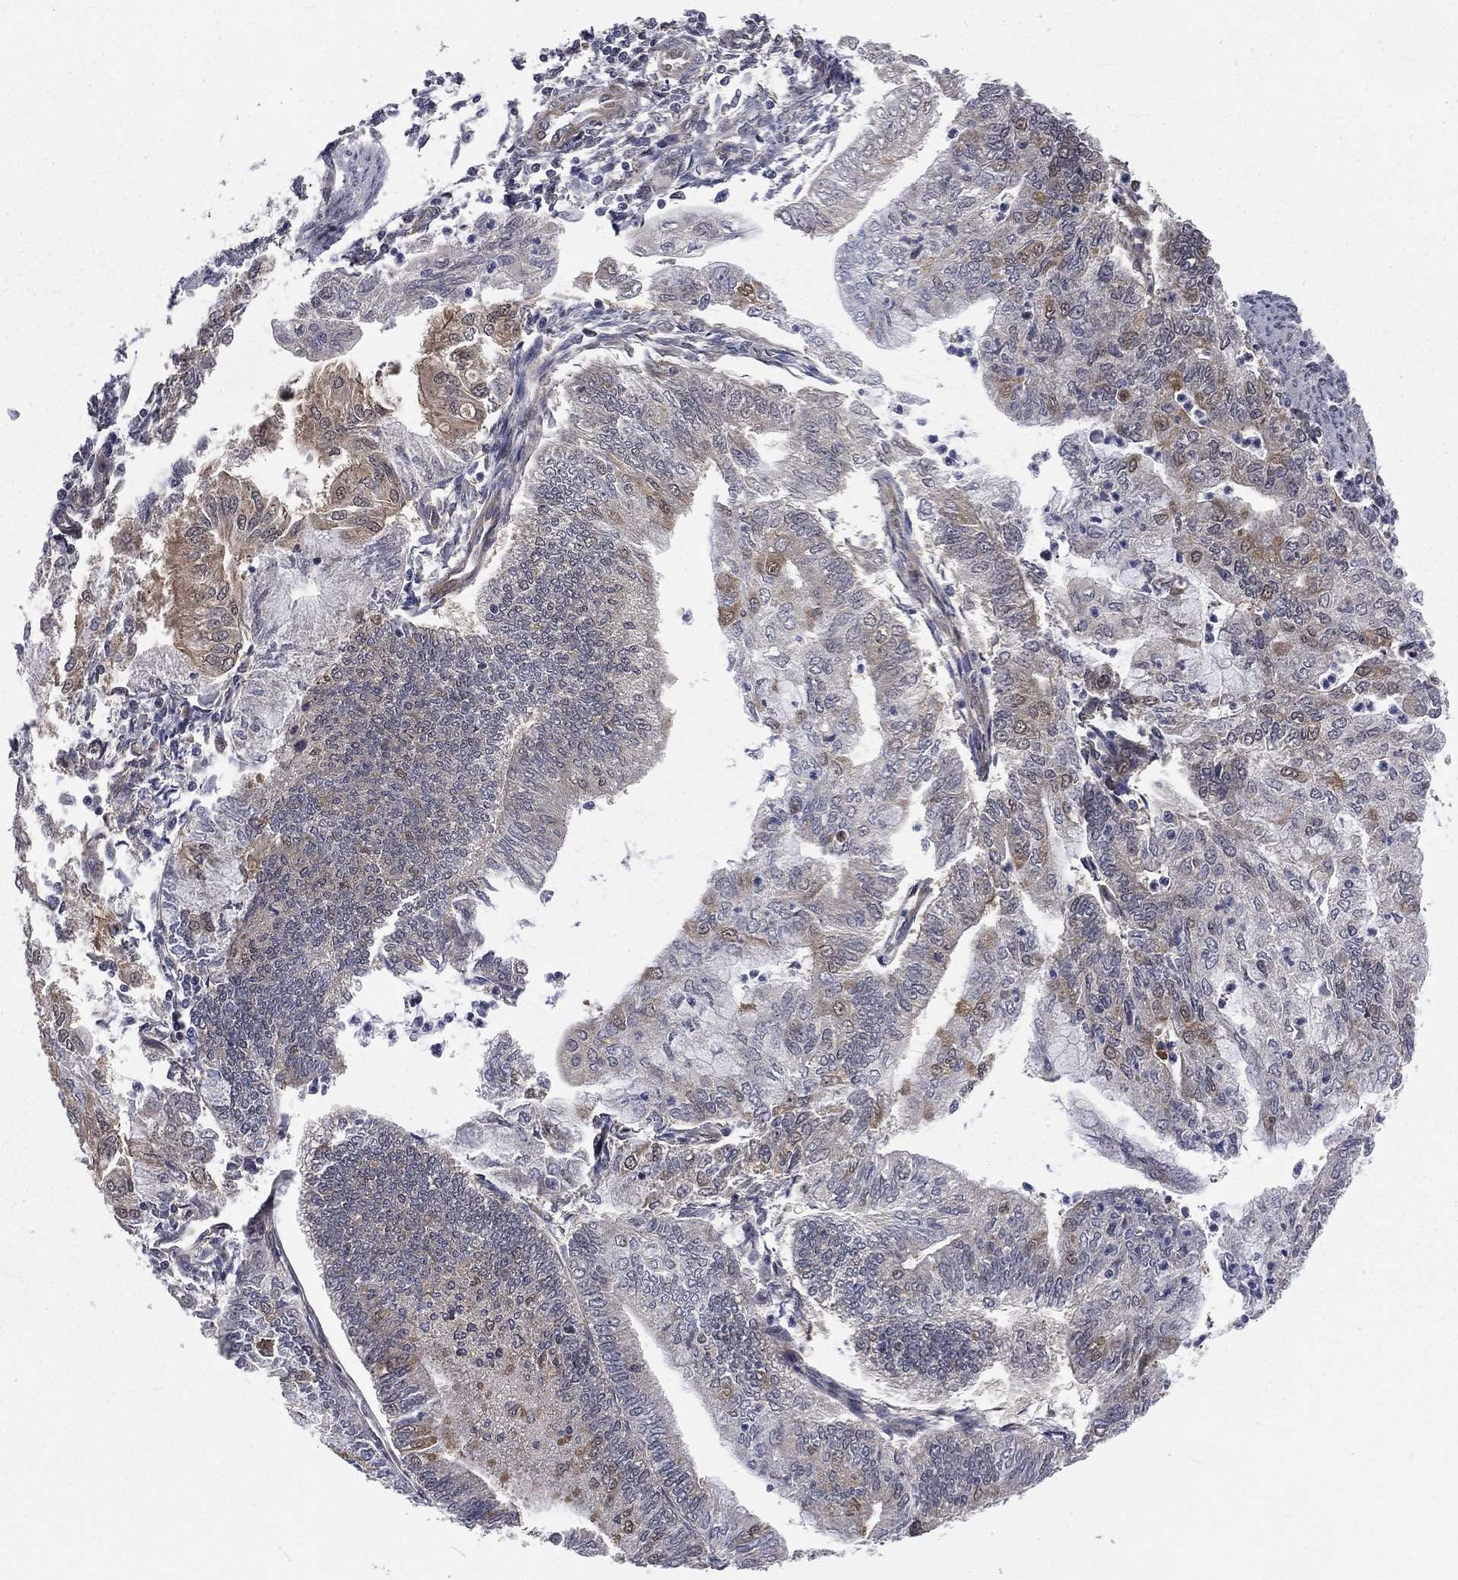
{"staining": {"intensity": "negative", "quantity": "none", "location": "none"}, "tissue": "endometrial cancer", "cell_type": "Tumor cells", "image_type": "cancer", "snomed": [{"axis": "morphology", "description": "Adenocarcinoma, NOS"}, {"axis": "topography", "description": "Endometrium"}], "caption": "A high-resolution photomicrograph shows immunohistochemistry (IHC) staining of endometrial adenocarcinoma, which exhibits no significant staining in tumor cells.", "gene": "ARL3", "patient": {"sex": "female", "age": 59}}